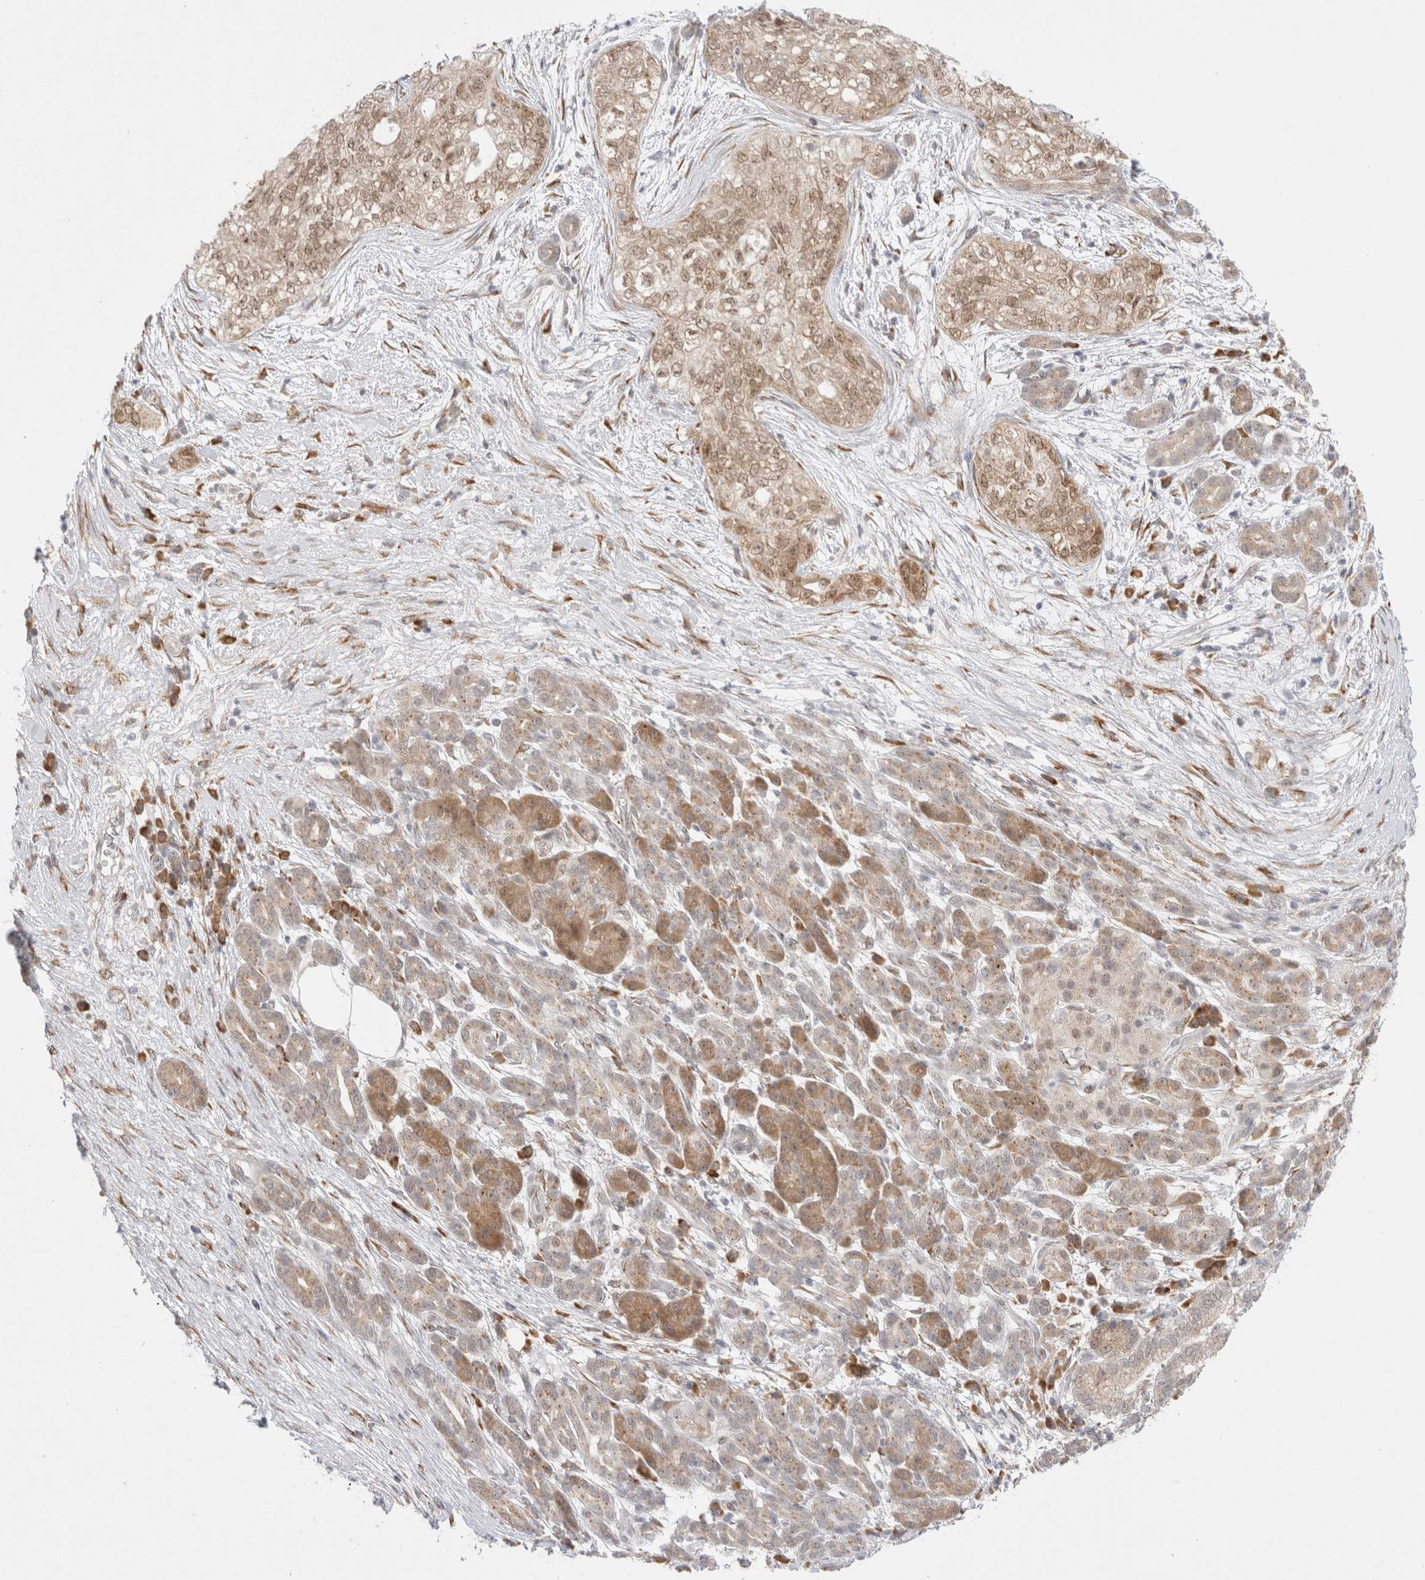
{"staining": {"intensity": "weak", "quantity": "25%-75%", "location": "cytoplasmic/membranous,nuclear"}, "tissue": "pancreatic cancer", "cell_type": "Tumor cells", "image_type": "cancer", "snomed": [{"axis": "morphology", "description": "Adenocarcinoma, NOS"}, {"axis": "topography", "description": "Pancreas"}], "caption": "Immunohistochemistry of human pancreatic cancer (adenocarcinoma) displays low levels of weak cytoplasmic/membranous and nuclear positivity in about 25%-75% of tumor cells.", "gene": "TRMT1L", "patient": {"sex": "male", "age": 72}}